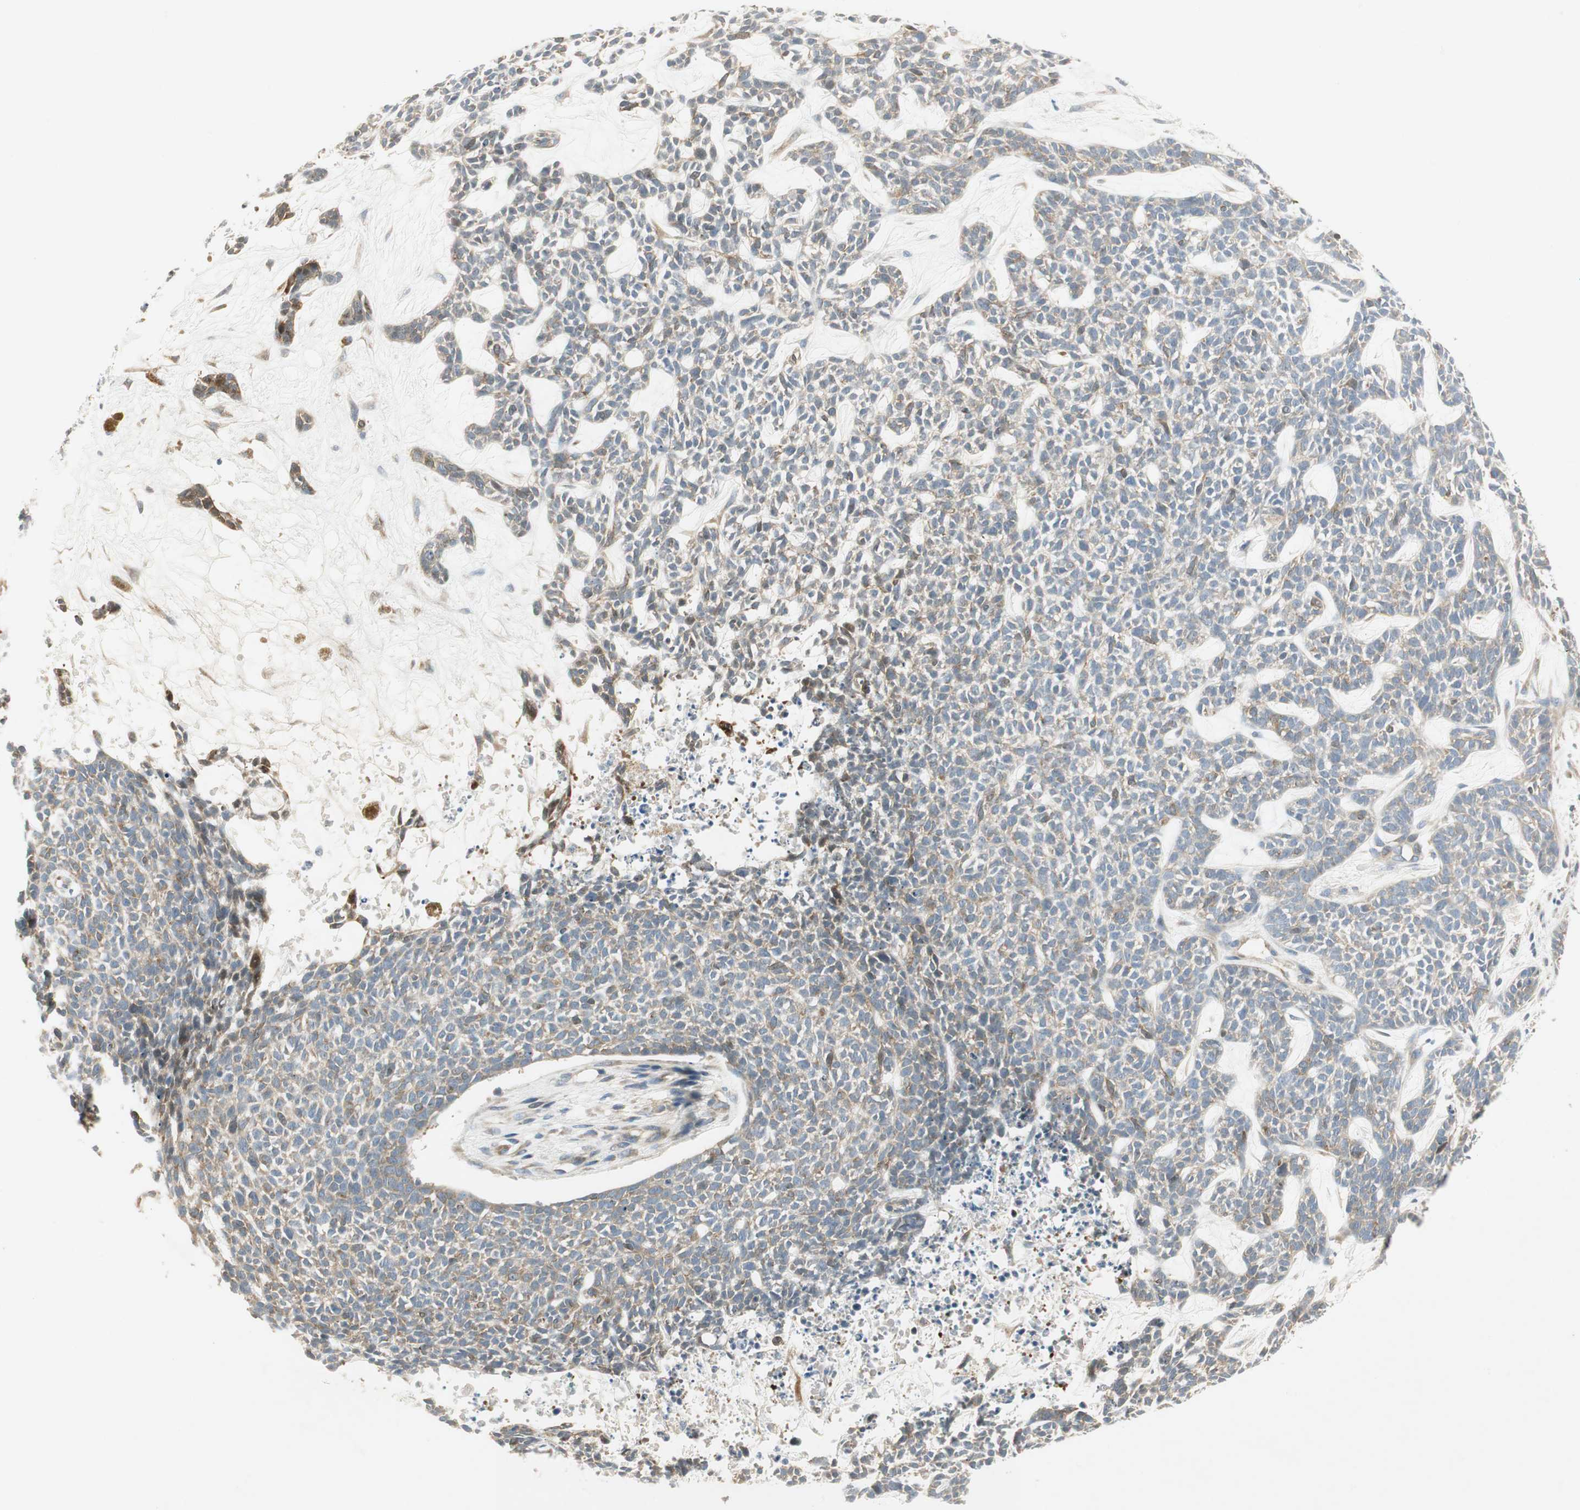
{"staining": {"intensity": "weak", "quantity": "25%-75%", "location": "cytoplasmic/membranous"}, "tissue": "skin cancer", "cell_type": "Tumor cells", "image_type": "cancer", "snomed": [{"axis": "morphology", "description": "Basal cell carcinoma"}, {"axis": "topography", "description": "Skin"}], "caption": "A high-resolution photomicrograph shows IHC staining of skin cancer, which displays weak cytoplasmic/membranous expression in approximately 25%-75% of tumor cells. The staining was performed using DAB (3,3'-diaminobenzidine) to visualize the protein expression in brown, while the nuclei were stained in blue with hematoxylin (Magnification: 20x).", "gene": "STON1-GTF2A1L", "patient": {"sex": "female", "age": 84}}